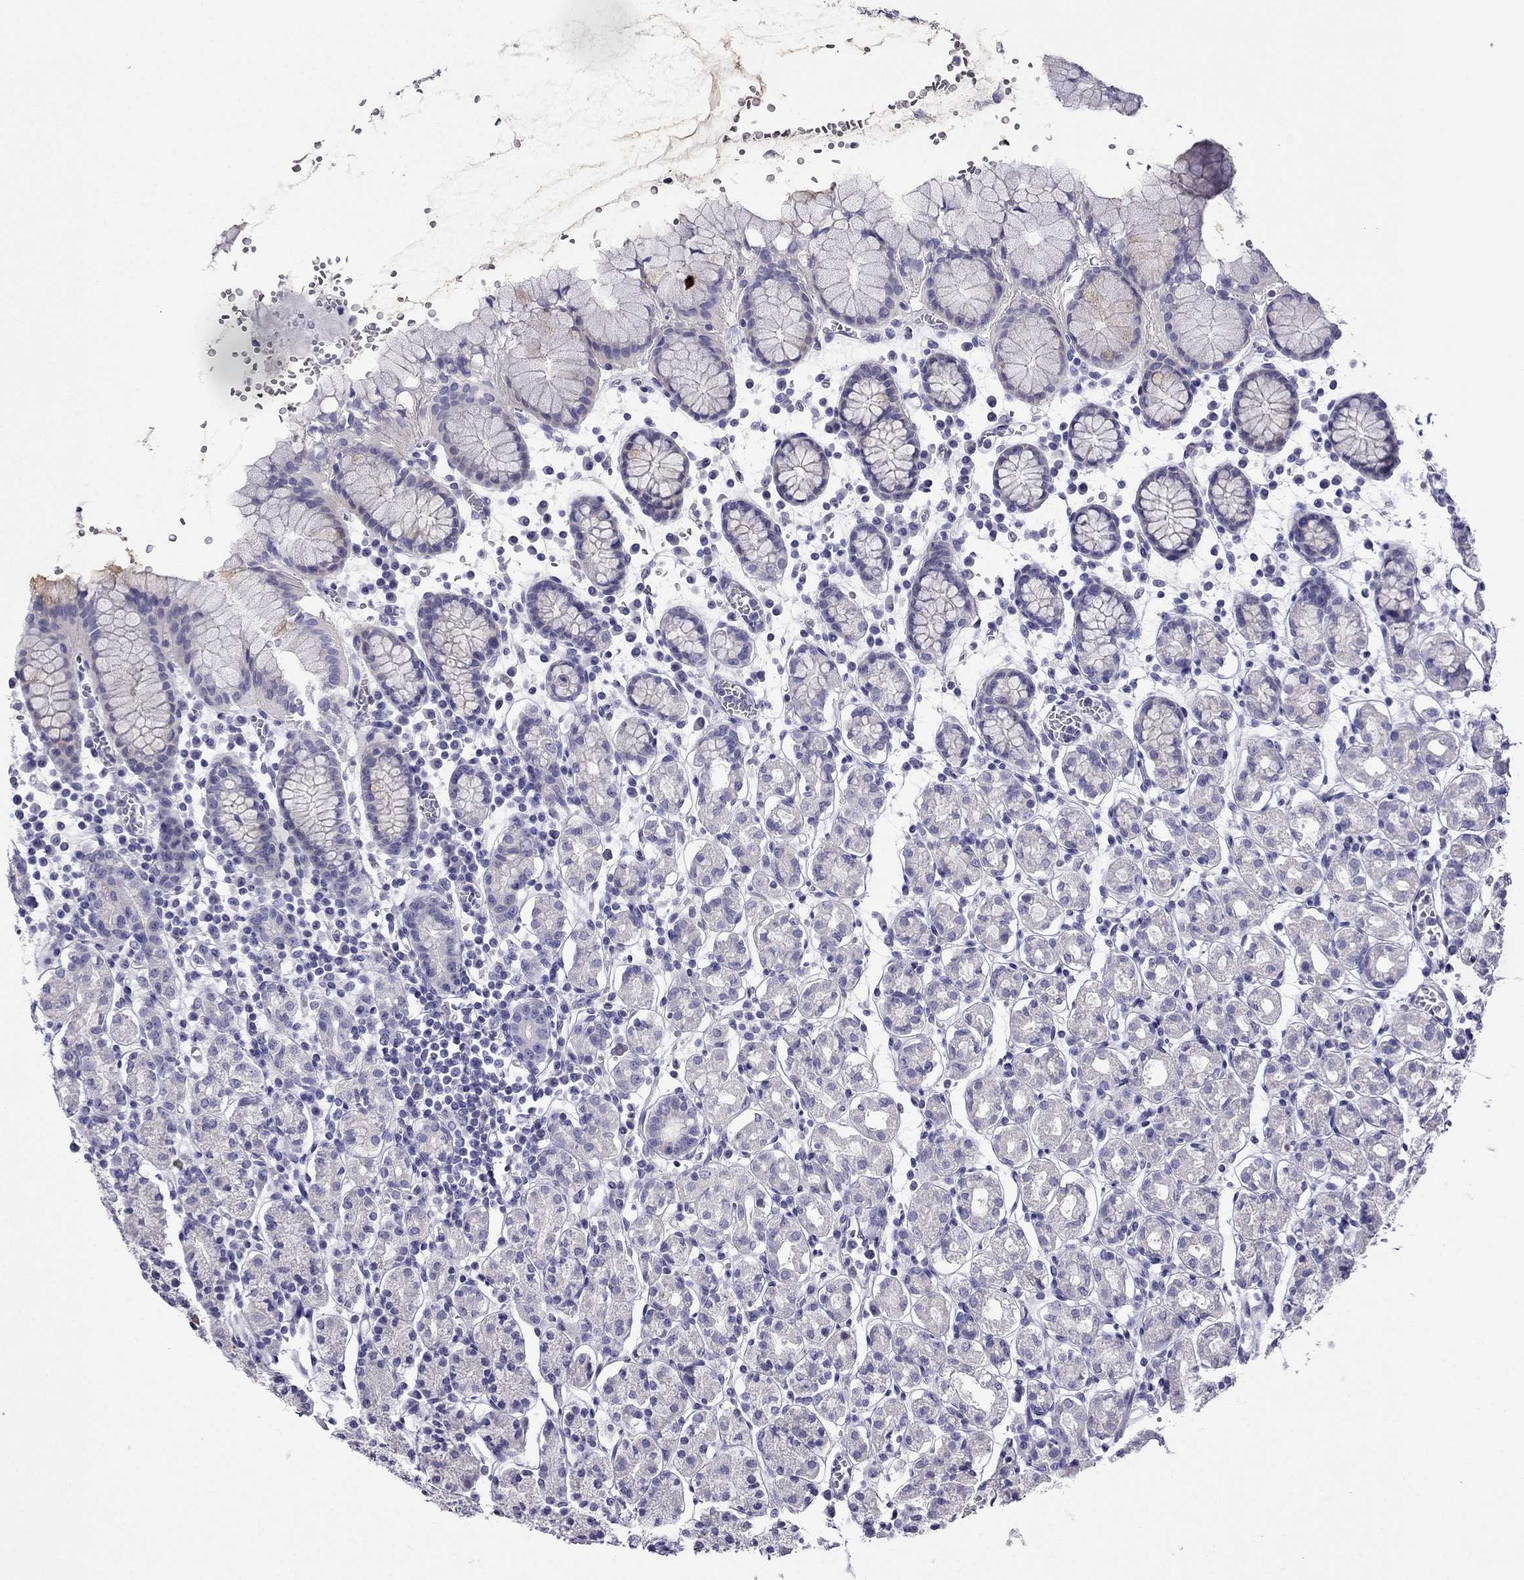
{"staining": {"intensity": "negative", "quantity": "none", "location": "none"}, "tissue": "stomach", "cell_type": "Glandular cells", "image_type": "normal", "snomed": [{"axis": "morphology", "description": "Normal tissue, NOS"}, {"axis": "topography", "description": "Stomach, upper"}, {"axis": "topography", "description": "Stomach"}], "caption": "A high-resolution photomicrograph shows immunohistochemistry (IHC) staining of unremarkable stomach, which demonstrates no significant staining in glandular cells.", "gene": "KCNJ10", "patient": {"sex": "male", "age": 62}}